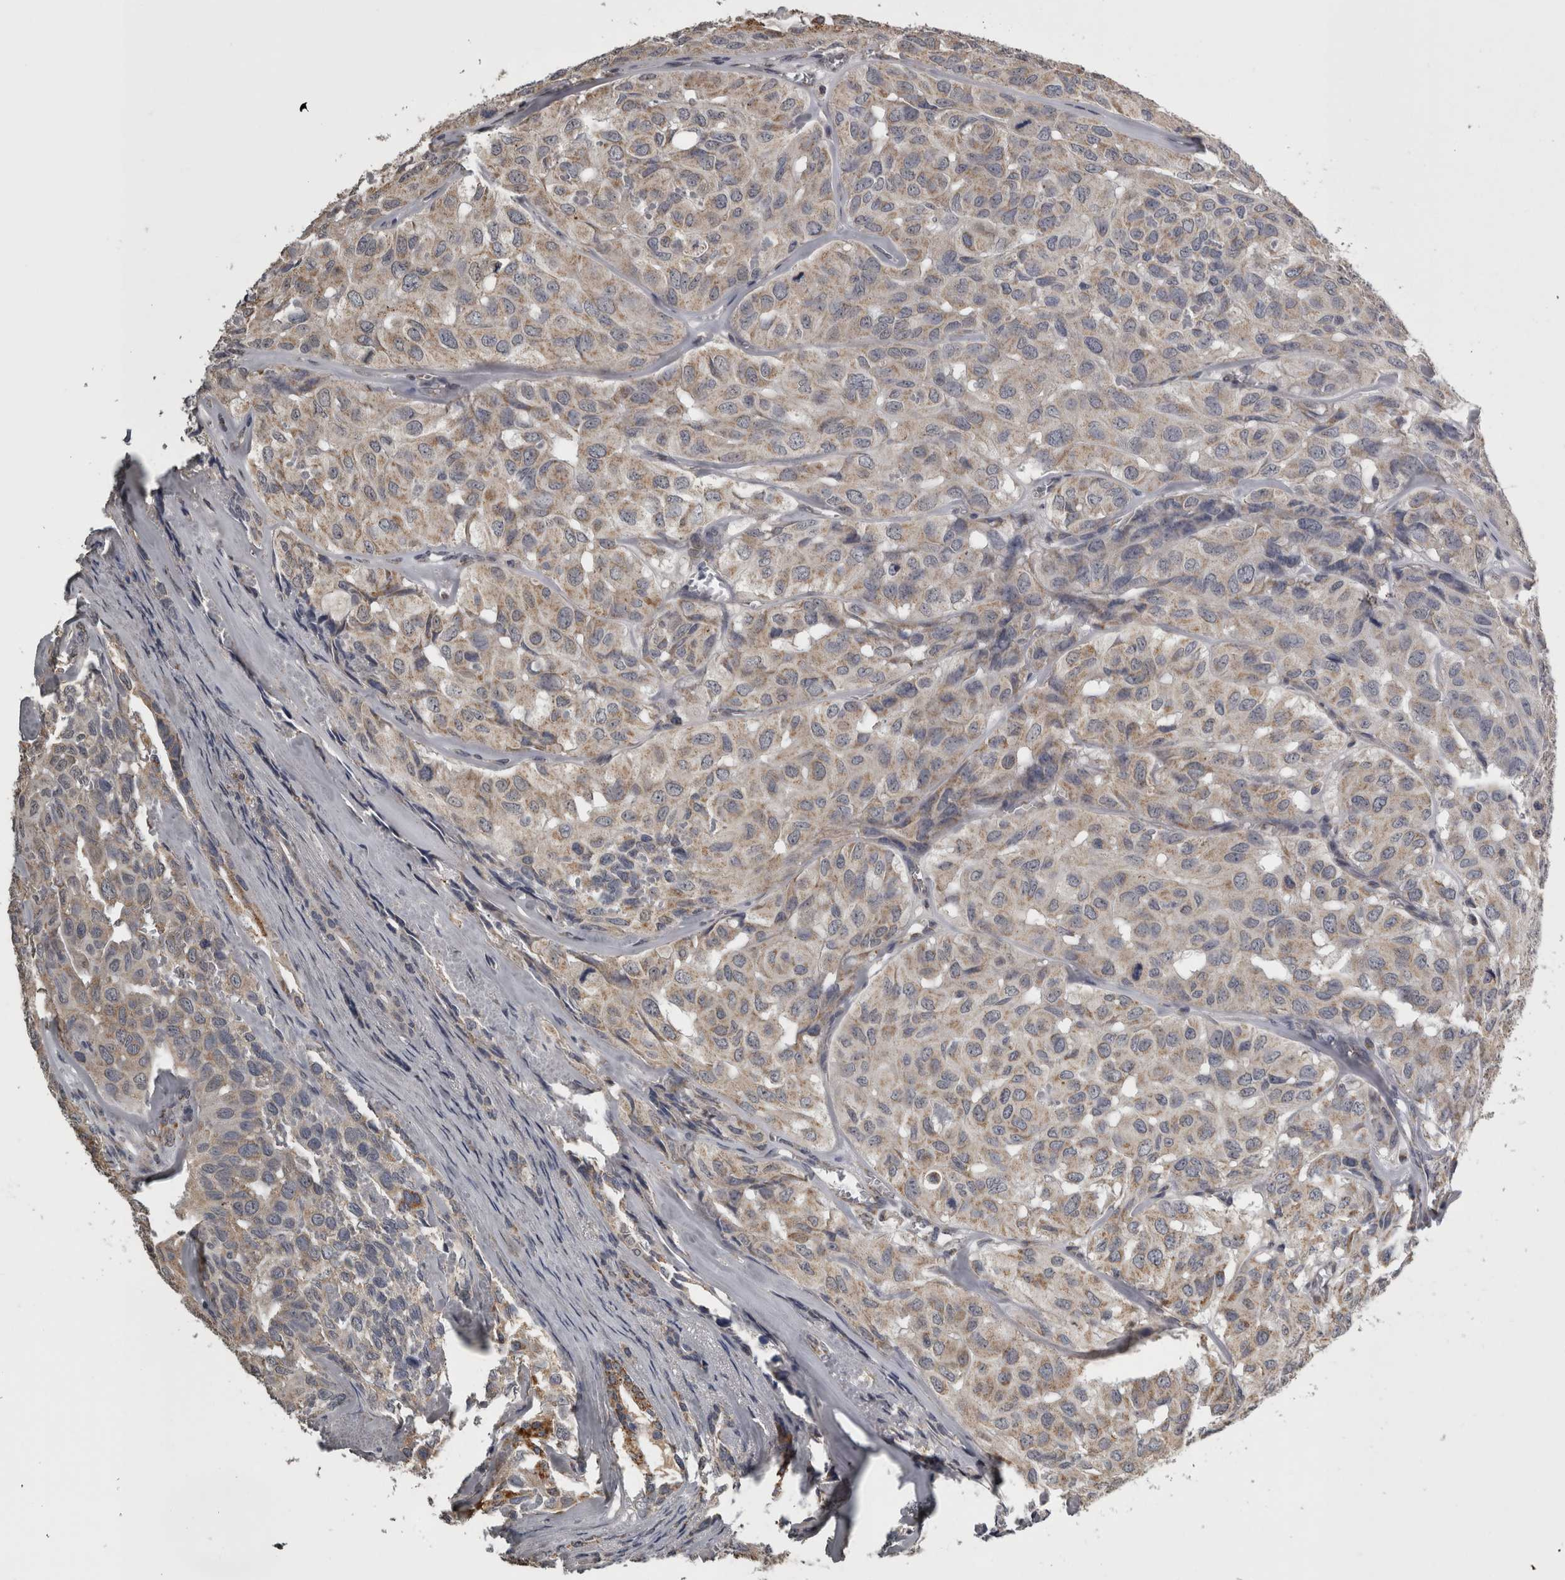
{"staining": {"intensity": "weak", "quantity": ">75%", "location": "cytoplasmic/membranous"}, "tissue": "head and neck cancer", "cell_type": "Tumor cells", "image_type": "cancer", "snomed": [{"axis": "morphology", "description": "Adenocarcinoma, NOS"}, {"axis": "topography", "description": "Salivary gland, NOS"}, {"axis": "topography", "description": "Head-Neck"}], "caption": "Head and neck cancer stained for a protein (brown) displays weak cytoplasmic/membranous positive expression in approximately >75% of tumor cells.", "gene": "FRK", "patient": {"sex": "female", "age": 76}}